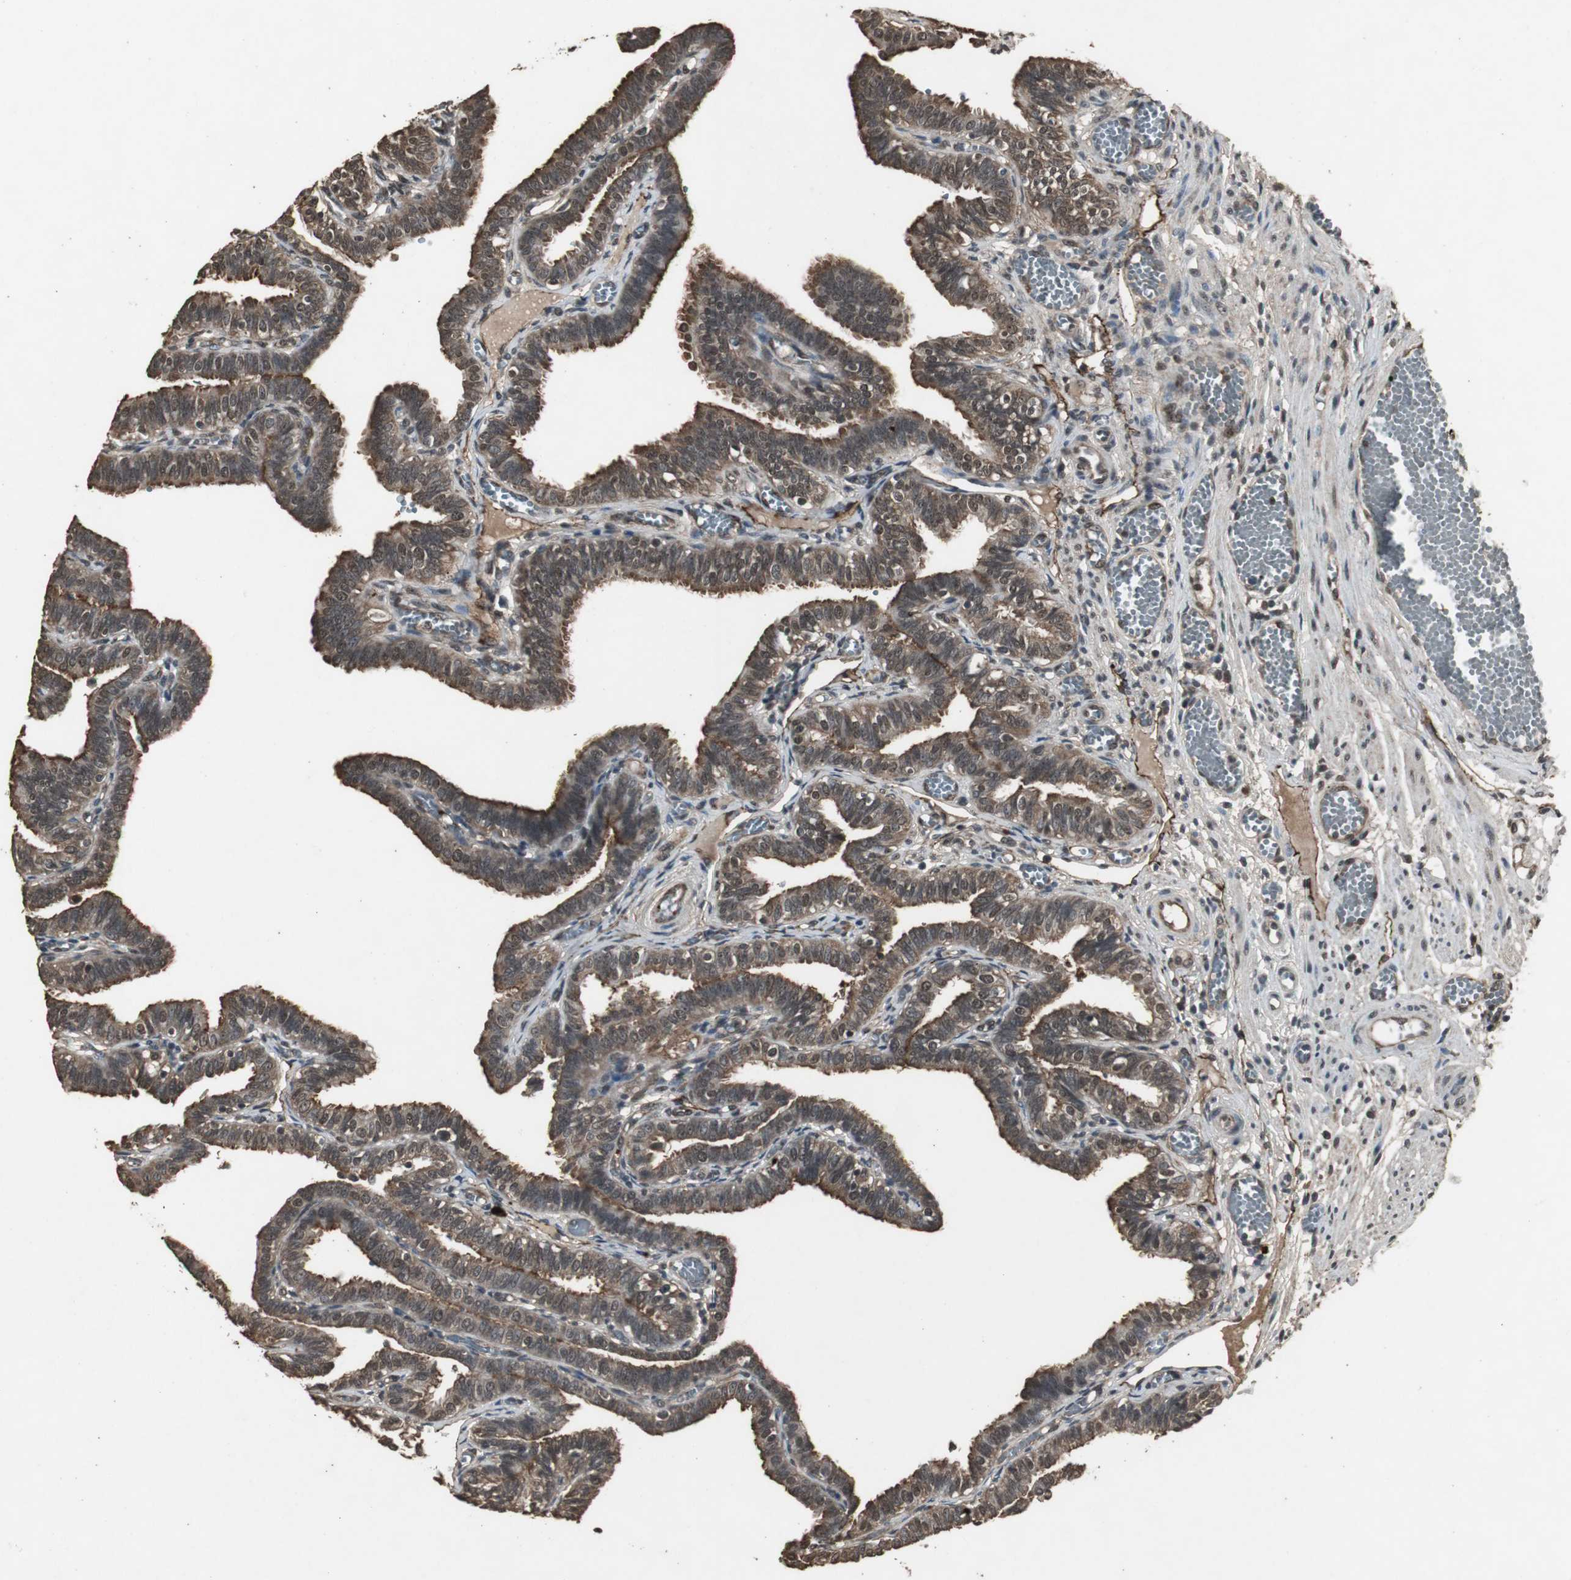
{"staining": {"intensity": "moderate", "quantity": ">75%", "location": "cytoplasmic/membranous,nuclear"}, "tissue": "fallopian tube", "cell_type": "Glandular cells", "image_type": "normal", "snomed": [{"axis": "morphology", "description": "Normal tissue, NOS"}, {"axis": "topography", "description": "Fallopian tube"}], "caption": "Protein expression analysis of normal fallopian tube reveals moderate cytoplasmic/membranous,nuclear expression in about >75% of glandular cells.", "gene": "EMX1", "patient": {"sex": "female", "age": 29}}